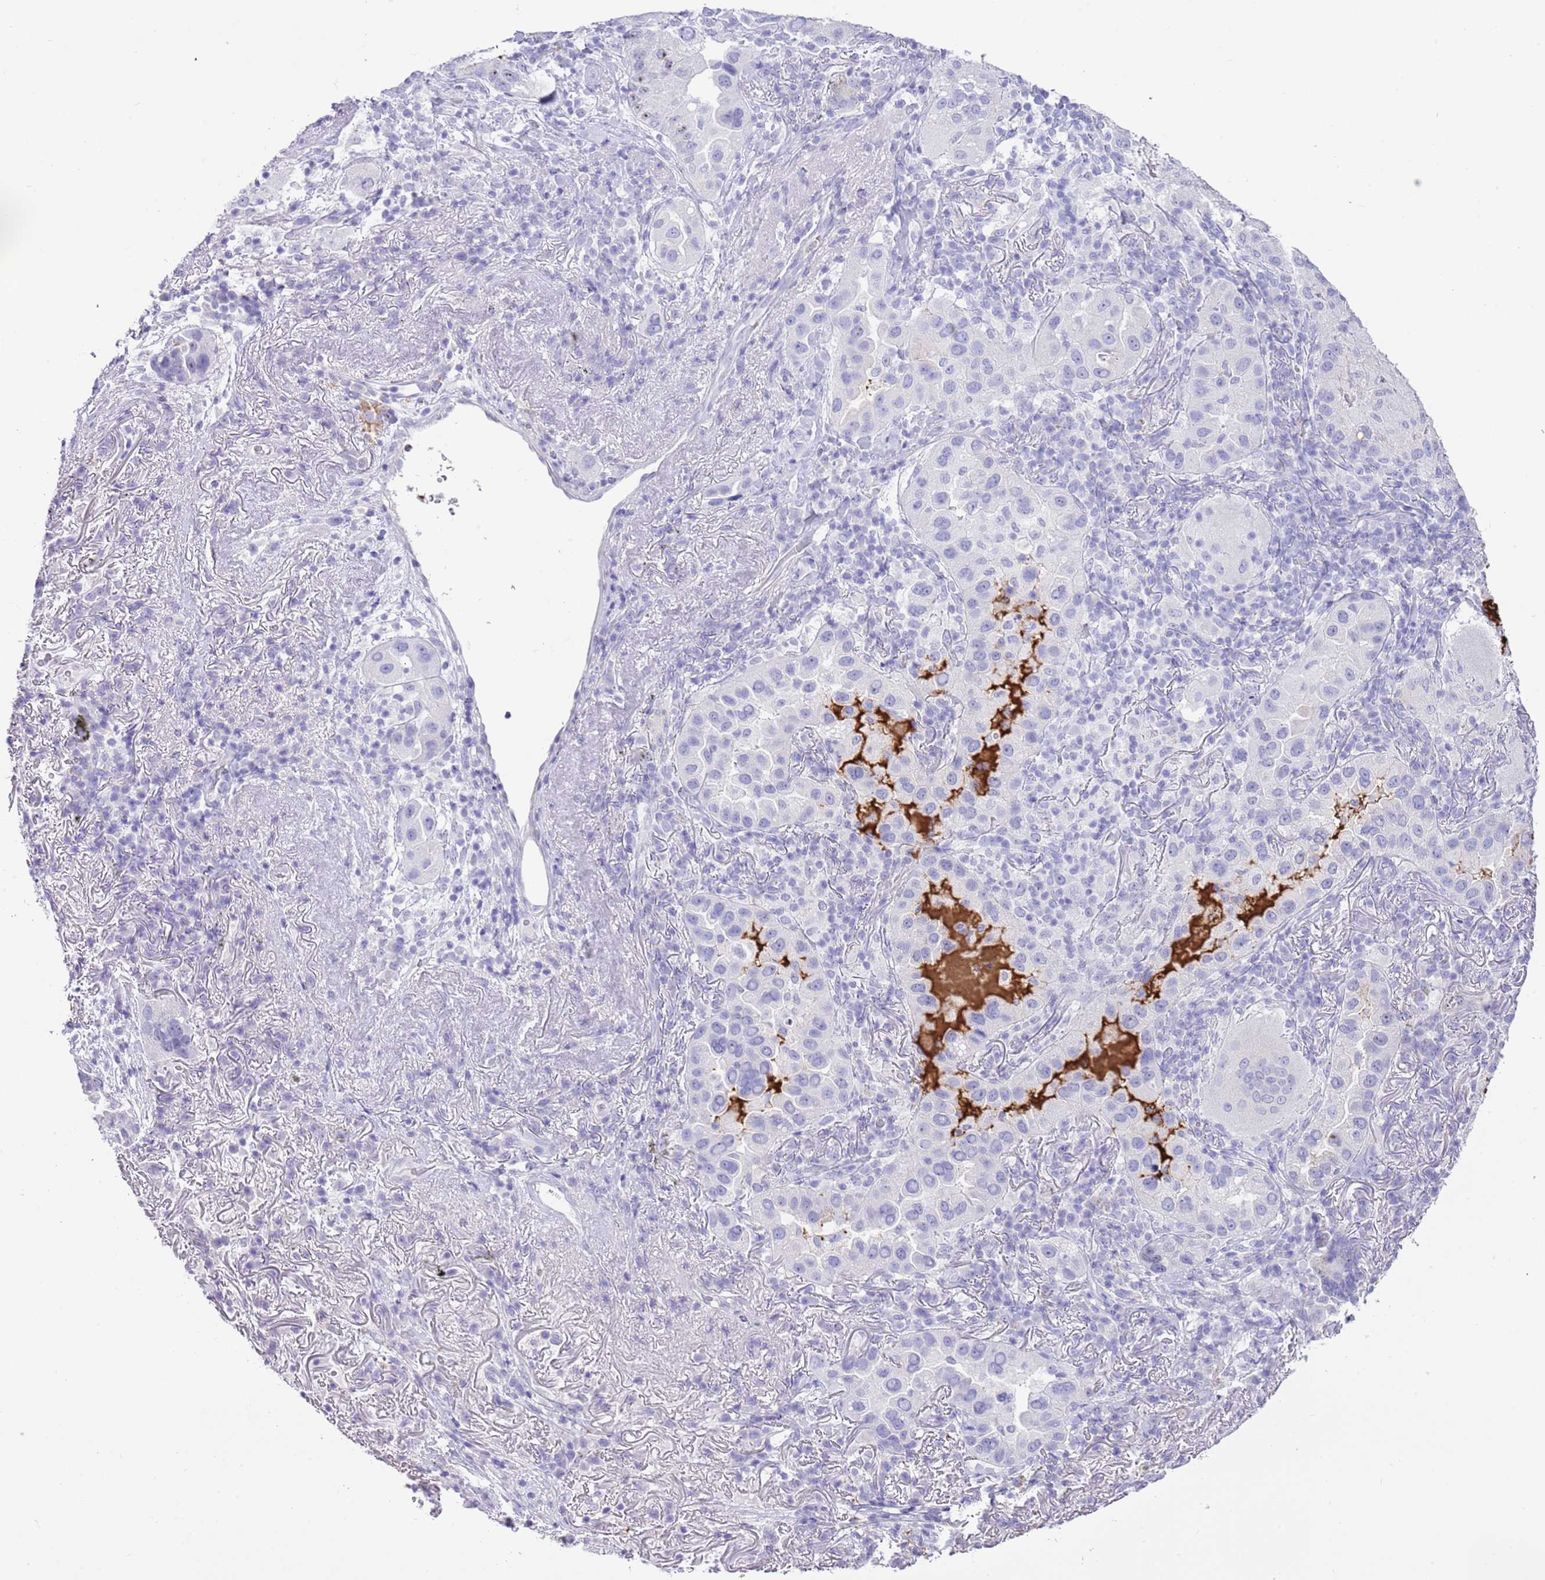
{"staining": {"intensity": "negative", "quantity": "none", "location": "none"}, "tissue": "lung cancer", "cell_type": "Tumor cells", "image_type": "cancer", "snomed": [{"axis": "morphology", "description": "Adenocarcinoma, NOS"}, {"axis": "topography", "description": "Lung"}], "caption": "Human lung cancer stained for a protein using immunohistochemistry (IHC) reveals no staining in tumor cells.", "gene": "OR2Z1", "patient": {"sex": "female", "age": 69}}